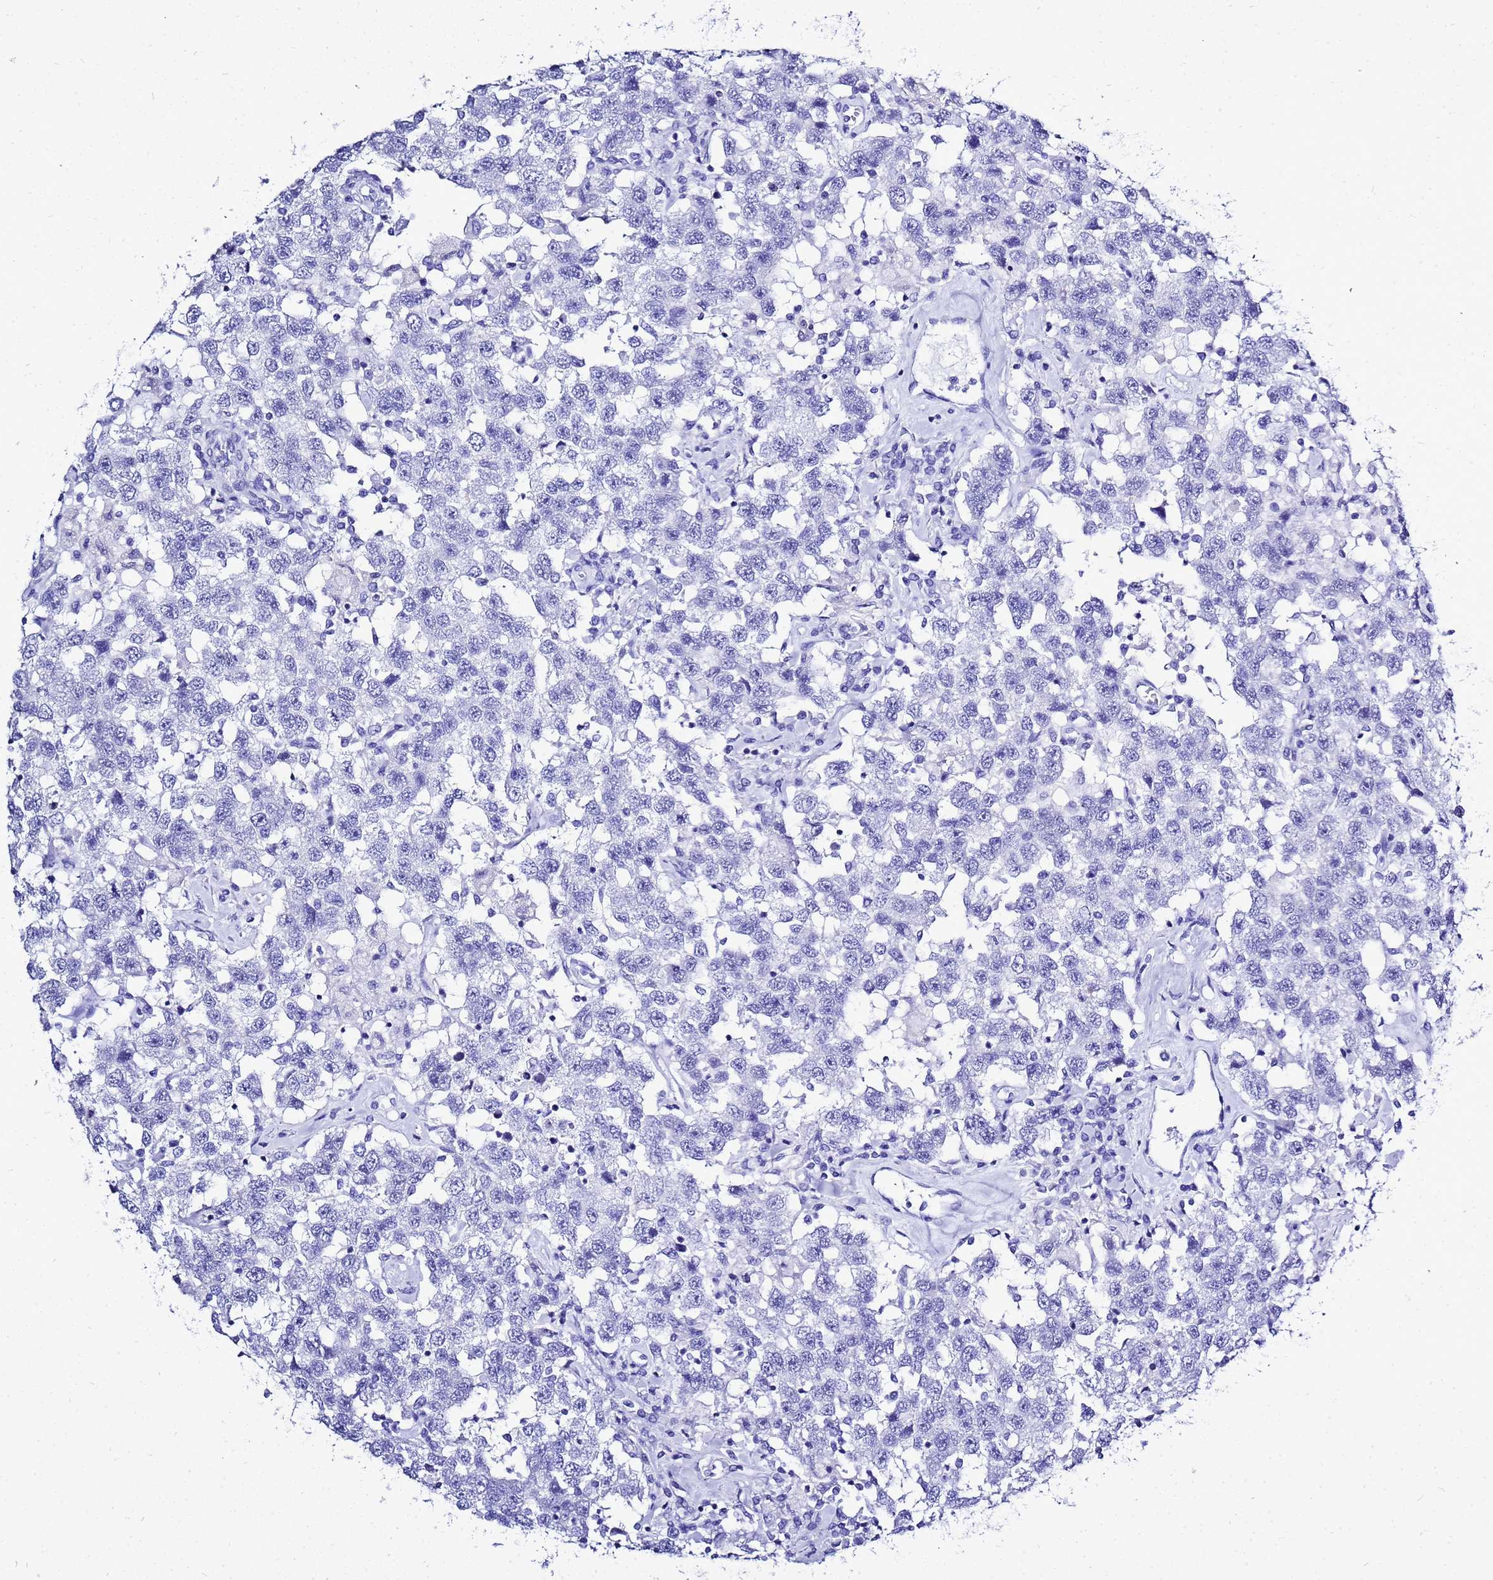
{"staining": {"intensity": "negative", "quantity": "none", "location": "none"}, "tissue": "testis cancer", "cell_type": "Tumor cells", "image_type": "cancer", "snomed": [{"axis": "morphology", "description": "Seminoma, NOS"}, {"axis": "topography", "description": "Testis"}], "caption": "Immunohistochemistry (IHC) histopathology image of testis cancer (seminoma) stained for a protein (brown), which demonstrates no staining in tumor cells.", "gene": "LIPF", "patient": {"sex": "male", "age": 41}}